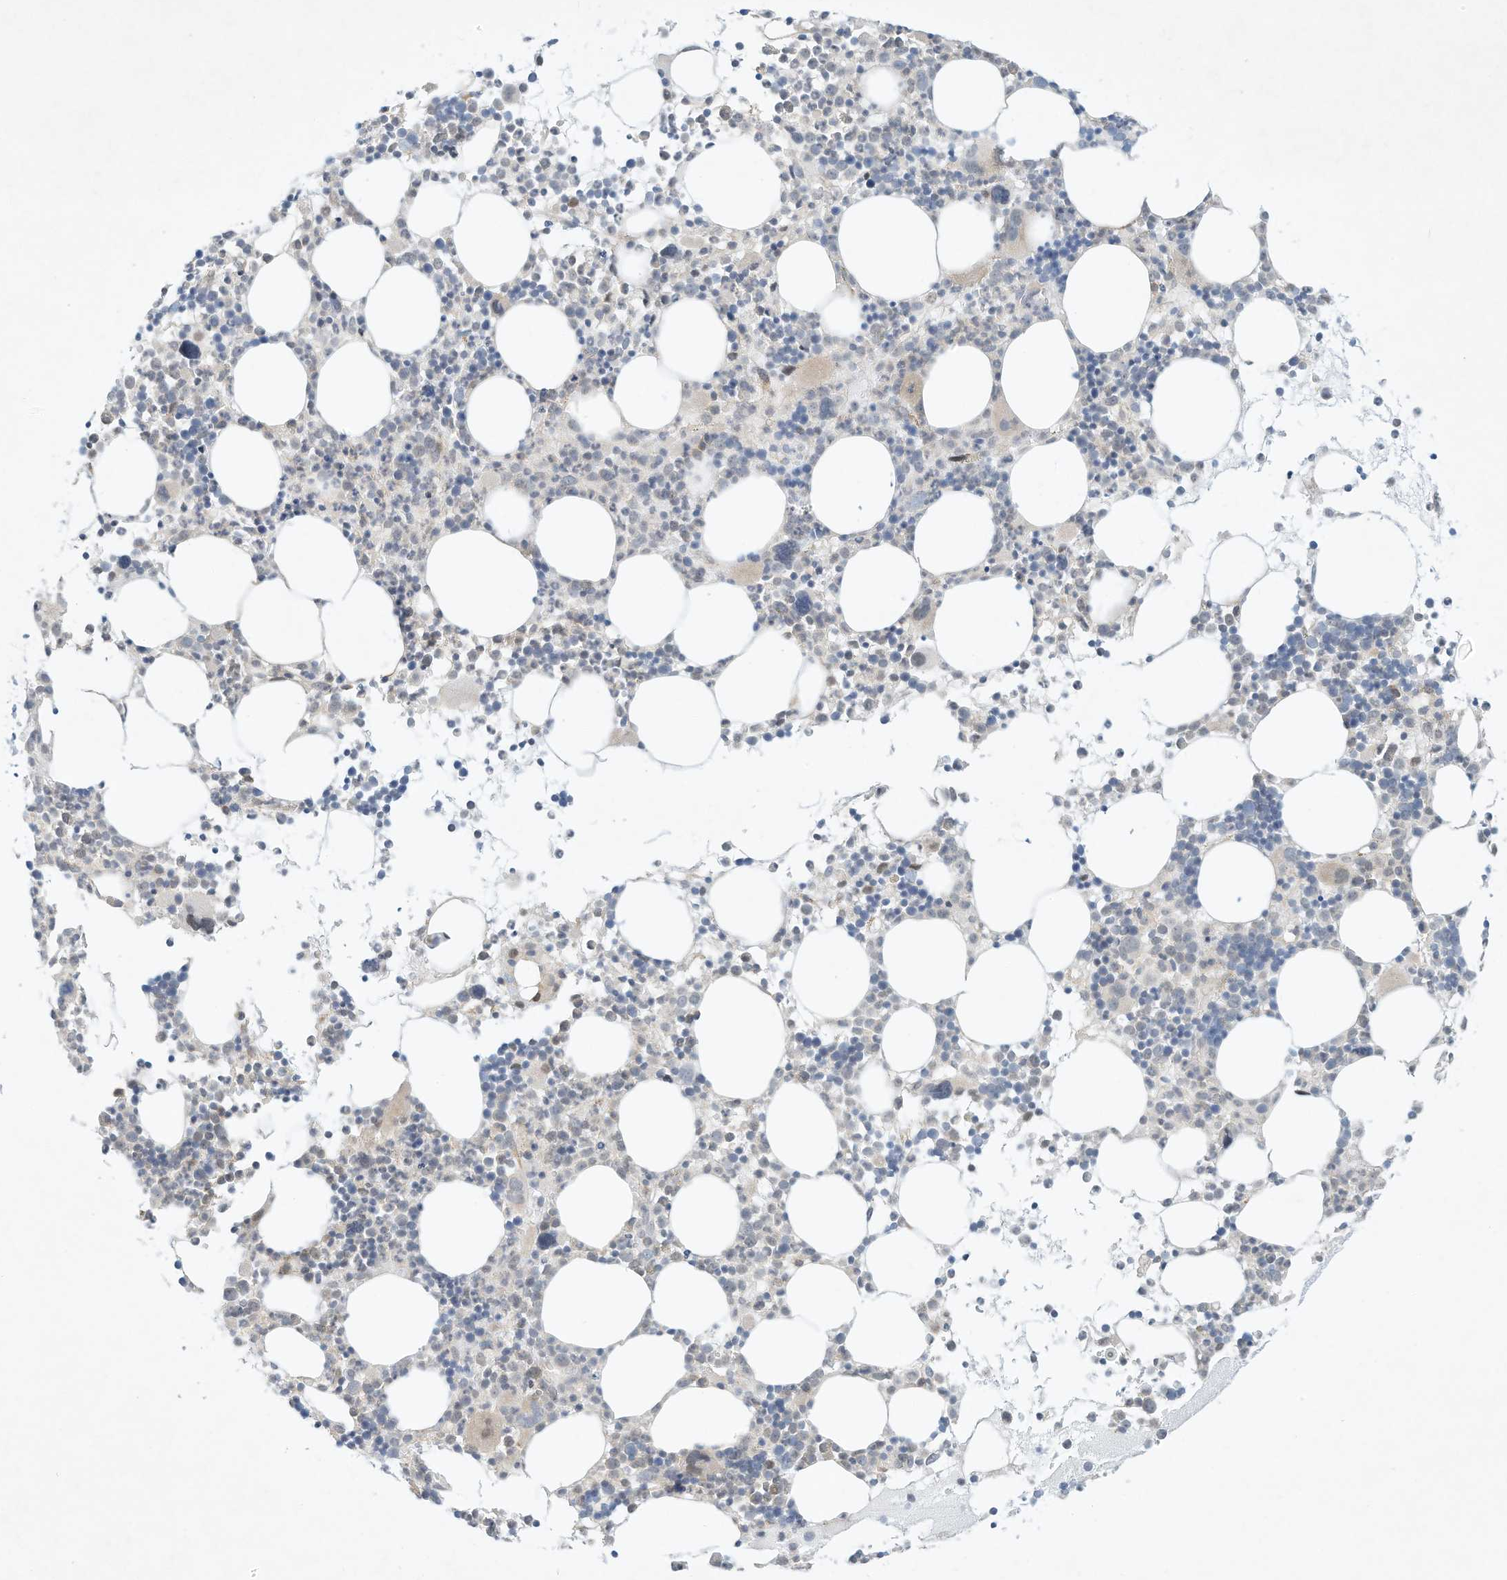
{"staining": {"intensity": "weak", "quantity": "<25%", "location": "nuclear"}, "tissue": "bone marrow", "cell_type": "Hematopoietic cells", "image_type": "normal", "snomed": [{"axis": "morphology", "description": "Normal tissue, NOS"}, {"axis": "topography", "description": "Bone marrow"}], "caption": "Histopathology image shows no significant protein staining in hematopoietic cells of unremarkable bone marrow. (DAB immunohistochemistry (IHC) with hematoxylin counter stain).", "gene": "PAK6", "patient": {"sex": "female", "age": 62}}